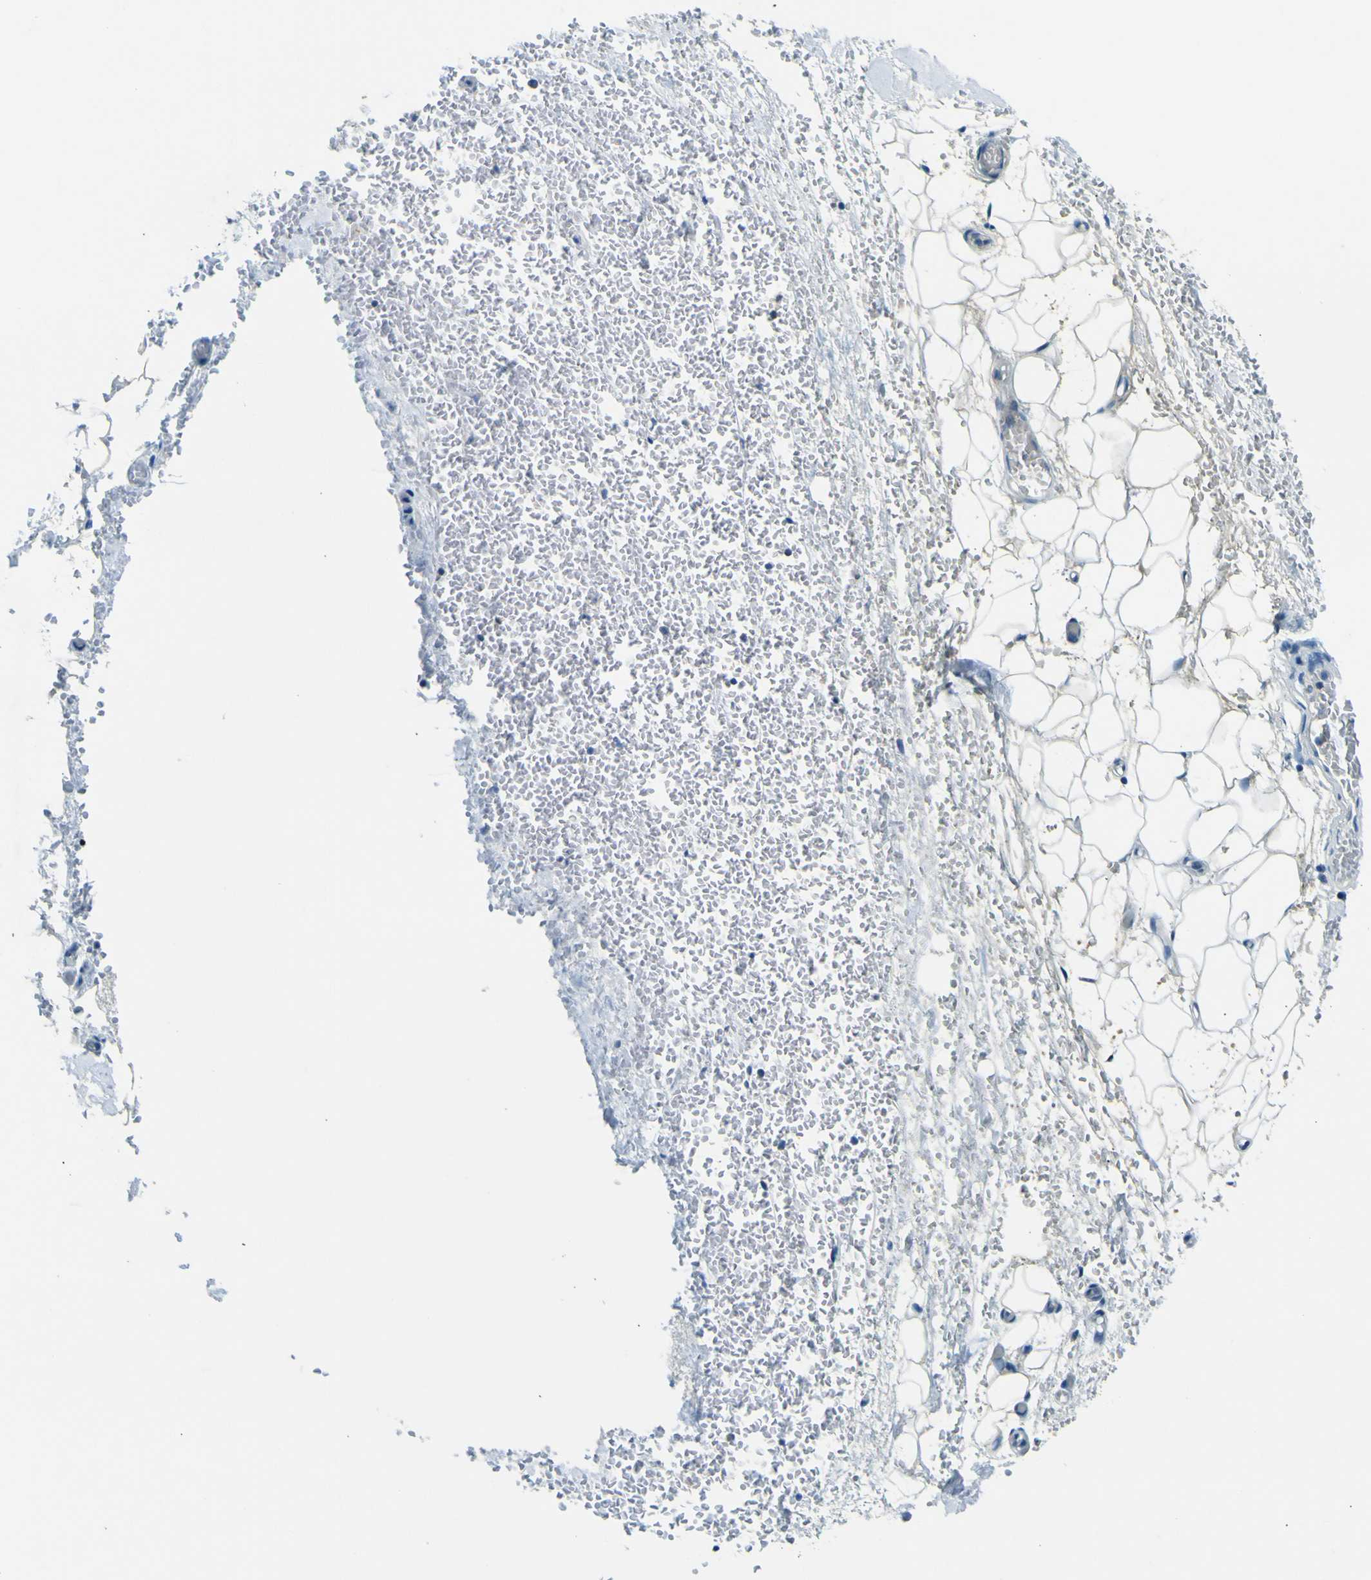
{"staining": {"intensity": "negative", "quantity": "none", "location": "none"}, "tissue": "adipose tissue", "cell_type": "Adipocytes", "image_type": "normal", "snomed": [{"axis": "morphology", "description": "Normal tissue, NOS"}, {"axis": "morphology", "description": "Adenocarcinoma, NOS"}, {"axis": "topography", "description": "Esophagus"}], "caption": "IHC of benign adipose tissue reveals no staining in adipocytes. Brightfield microscopy of IHC stained with DAB (brown) and hematoxylin (blue), captured at high magnification.", "gene": "SORCS1", "patient": {"sex": "male", "age": 62}}